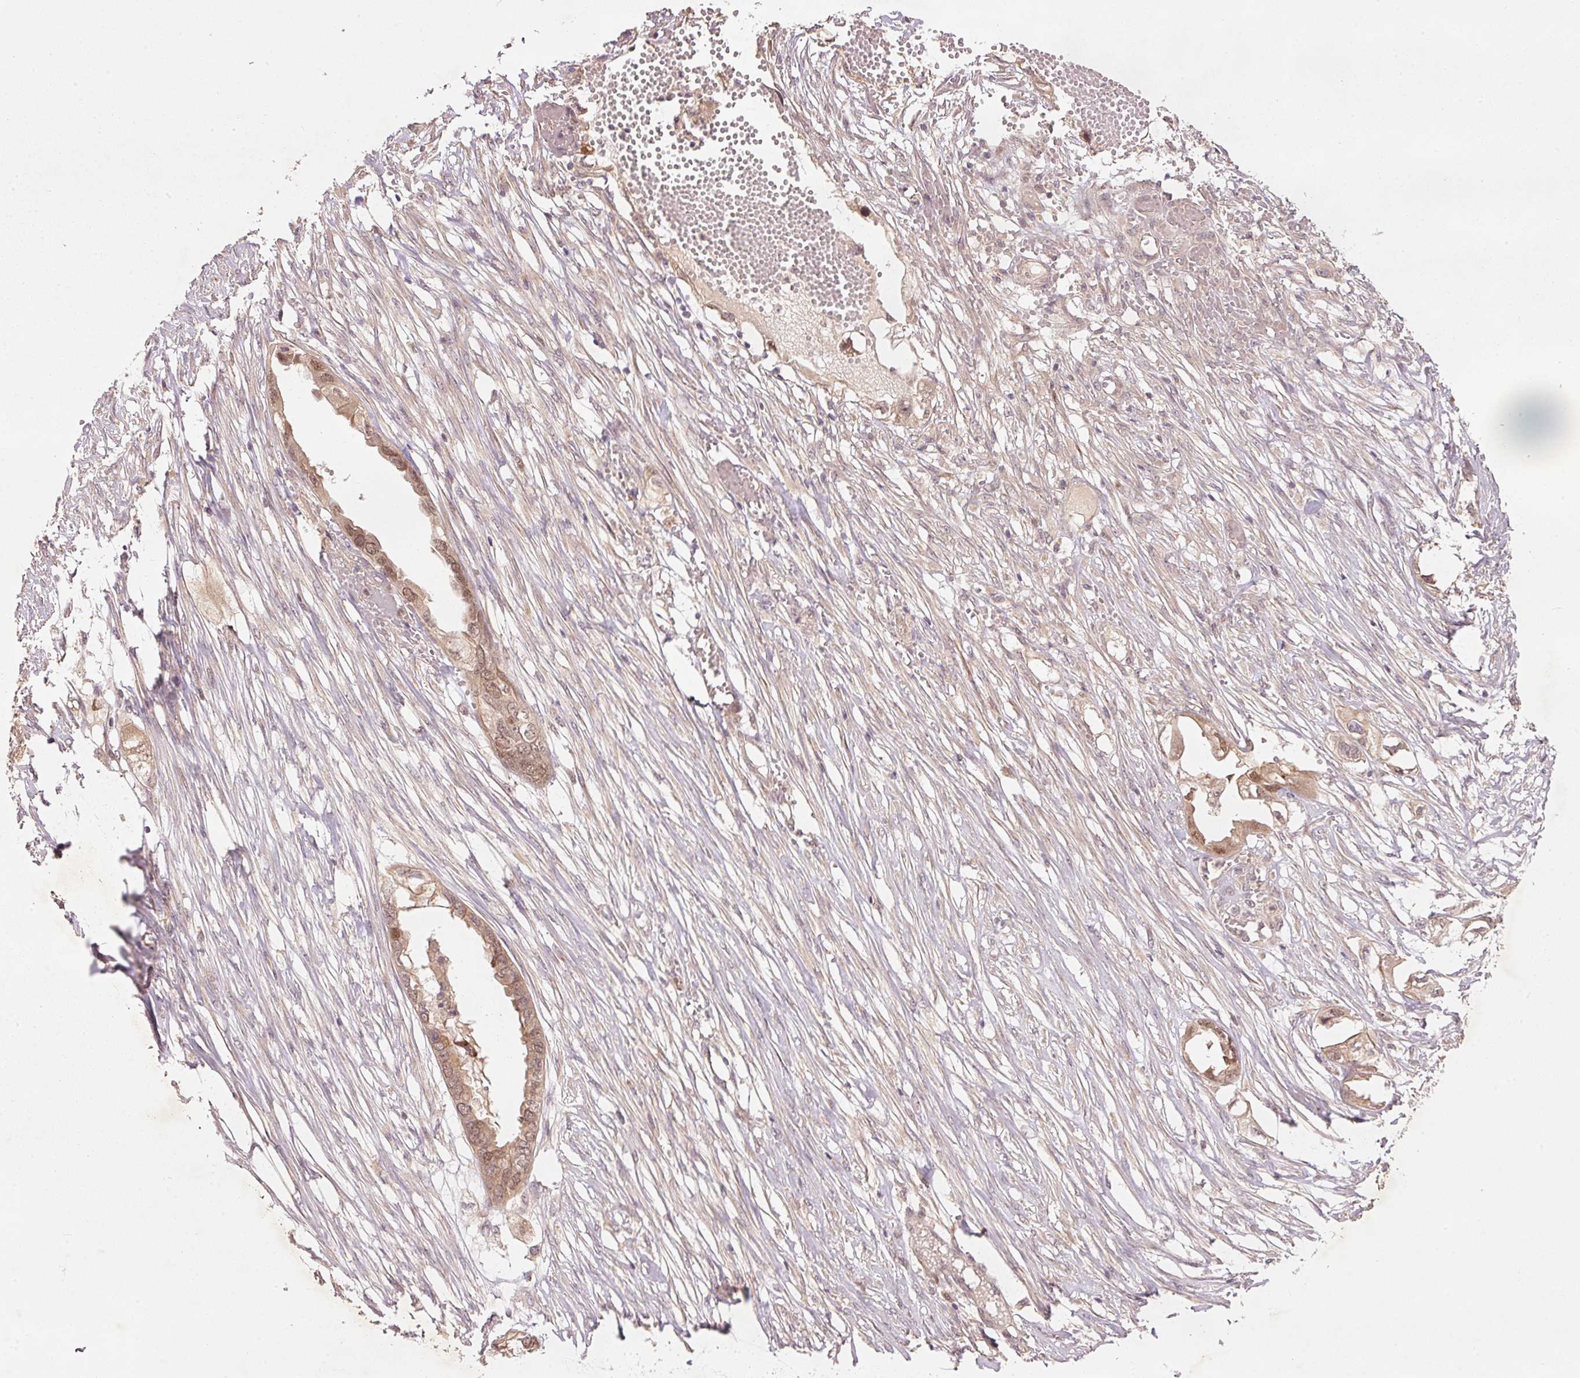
{"staining": {"intensity": "moderate", "quantity": ">75%", "location": "cytoplasmic/membranous,nuclear"}, "tissue": "endometrial cancer", "cell_type": "Tumor cells", "image_type": "cancer", "snomed": [{"axis": "morphology", "description": "Adenocarcinoma, NOS"}, {"axis": "morphology", "description": "Adenocarcinoma, metastatic, NOS"}, {"axis": "topography", "description": "Adipose tissue"}, {"axis": "topography", "description": "Endometrium"}], "caption": "Tumor cells display medium levels of moderate cytoplasmic/membranous and nuclear expression in about >75% of cells in endometrial cancer.", "gene": "PCDHB1", "patient": {"sex": "female", "age": 67}}